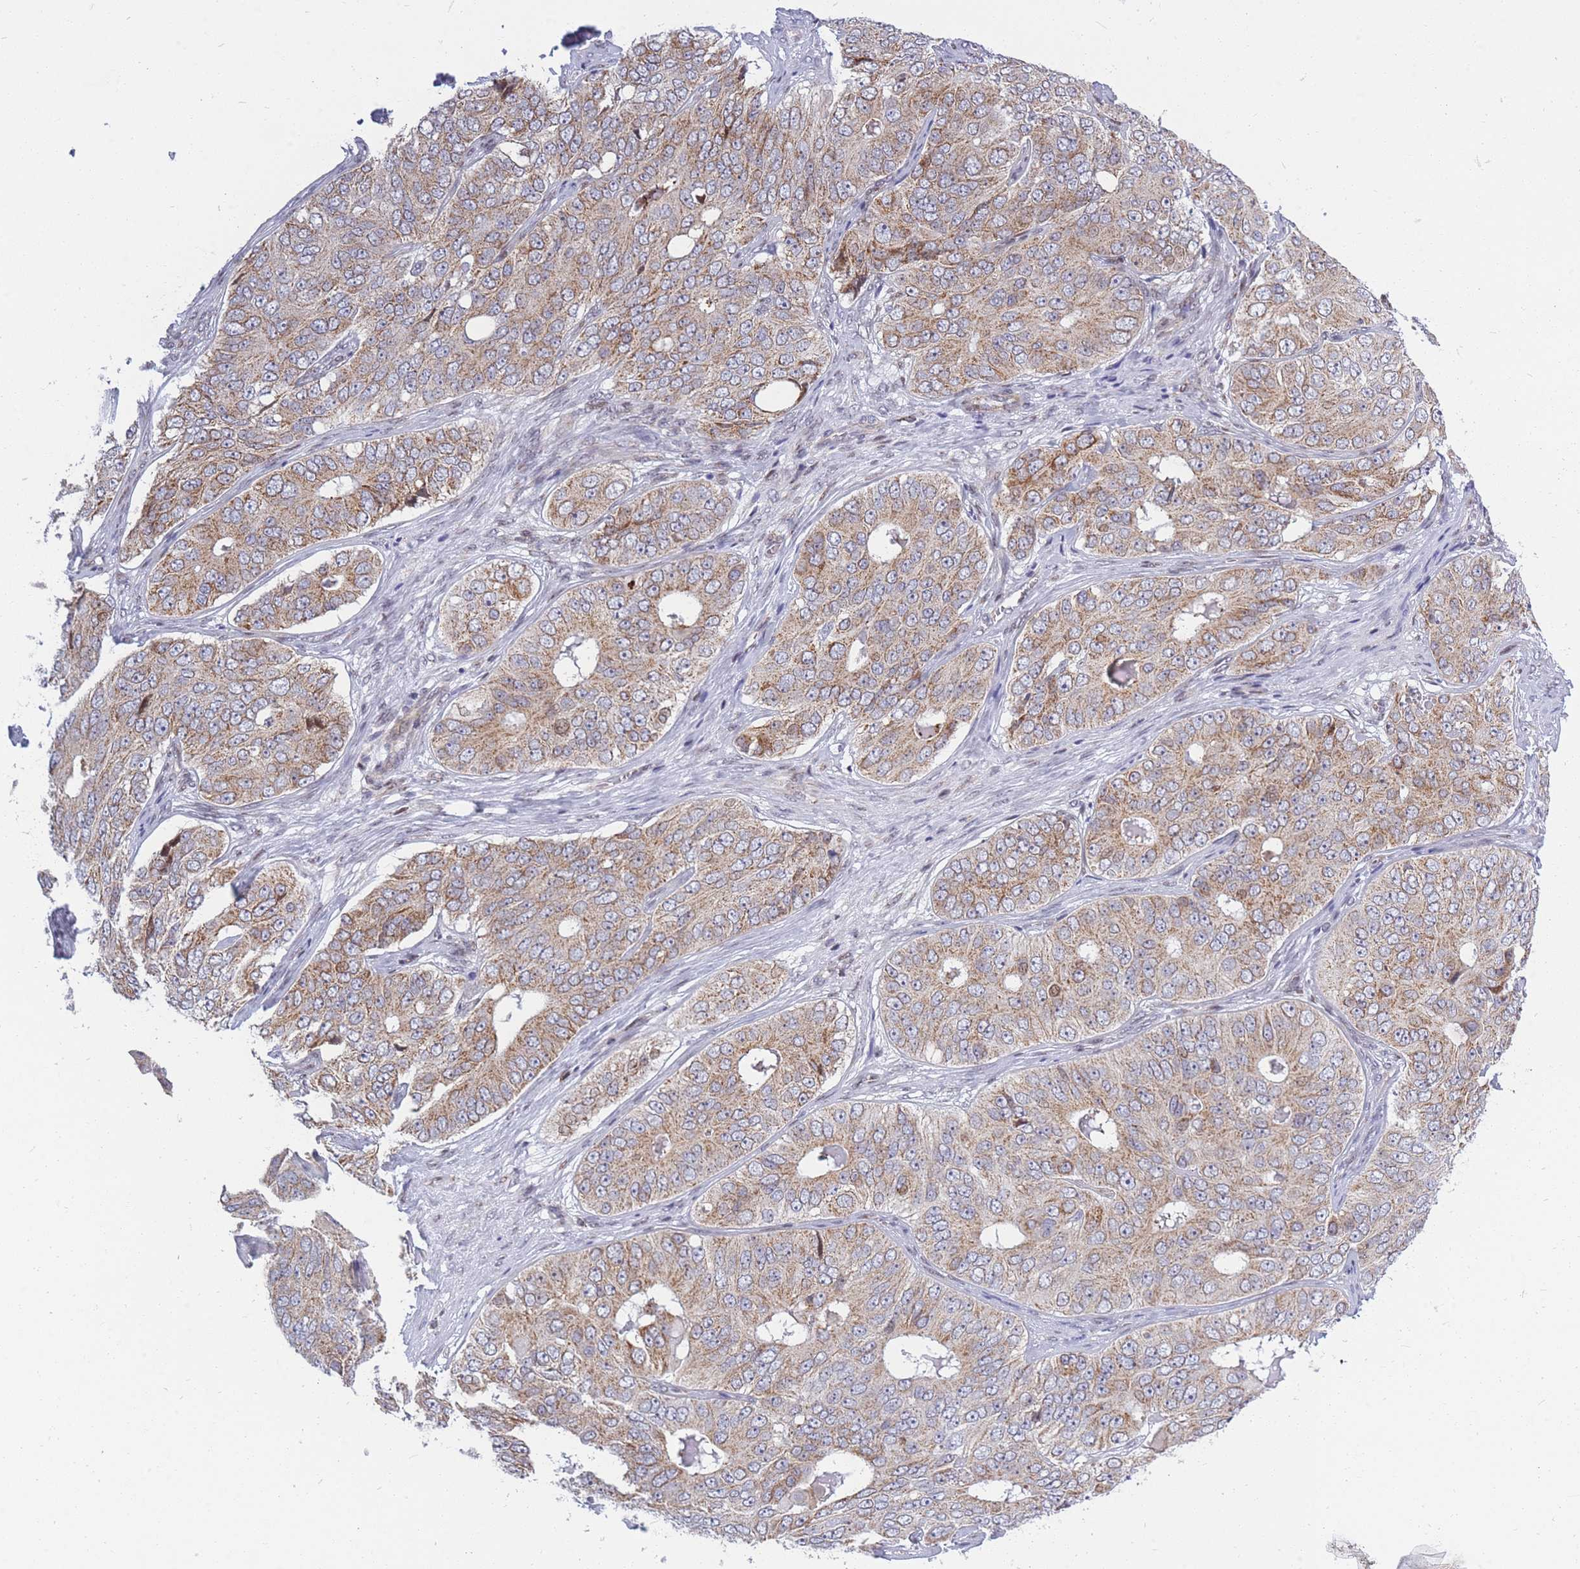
{"staining": {"intensity": "moderate", "quantity": "25%-75%", "location": "cytoplasmic/membranous"}, "tissue": "ovarian cancer", "cell_type": "Tumor cells", "image_type": "cancer", "snomed": [{"axis": "morphology", "description": "Carcinoma, endometroid"}, {"axis": "topography", "description": "Ovary"}], "caption": "Approximately 25%-75% of tumor cells in human ovarian endometroid carcinoma demonstrate moderate cytoplasmic/membranous protein expression as visualized by brown immunohistochemical staining.", "gene": "MOB4", "patient": {"sex": "female", "age": 51}}